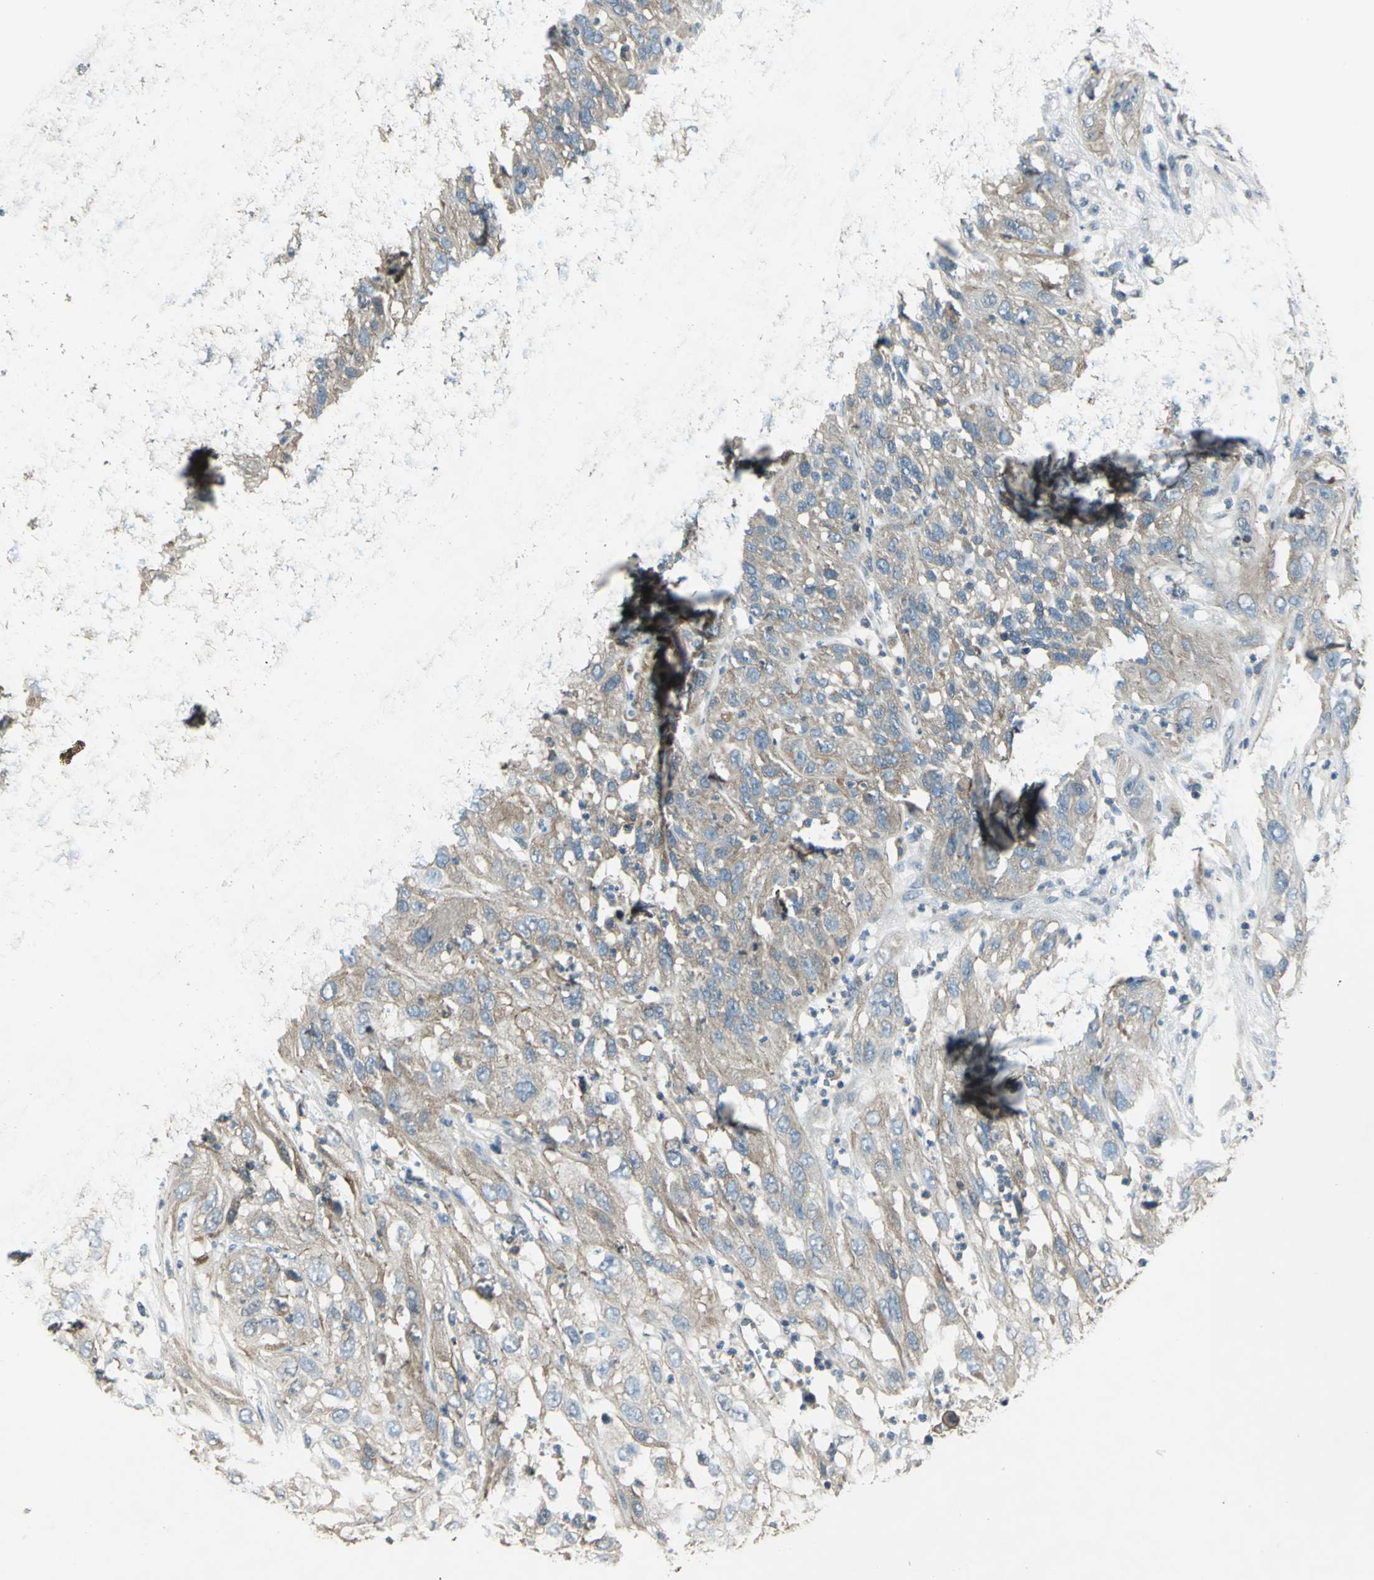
{"staining": {"intensity": "moderate", "quantity": ">75%", "location": "cytoplasmic/membranous"}, "tissue": "cervical cancer", "cell_type": "Tumor cells", "image_type": "cancer", "snomed": [{"axis": "morphology", "description": "Squamous cell carcinoma, NOS"}, {"axis": "topography", "description": "Cervix"}], "caption": "Cervical cancer stained with a protein marker demonstrates moderate staining in tumor cells.", "gene": "RAPGEF1", "patient": {"sex": "female", "age": 32}}